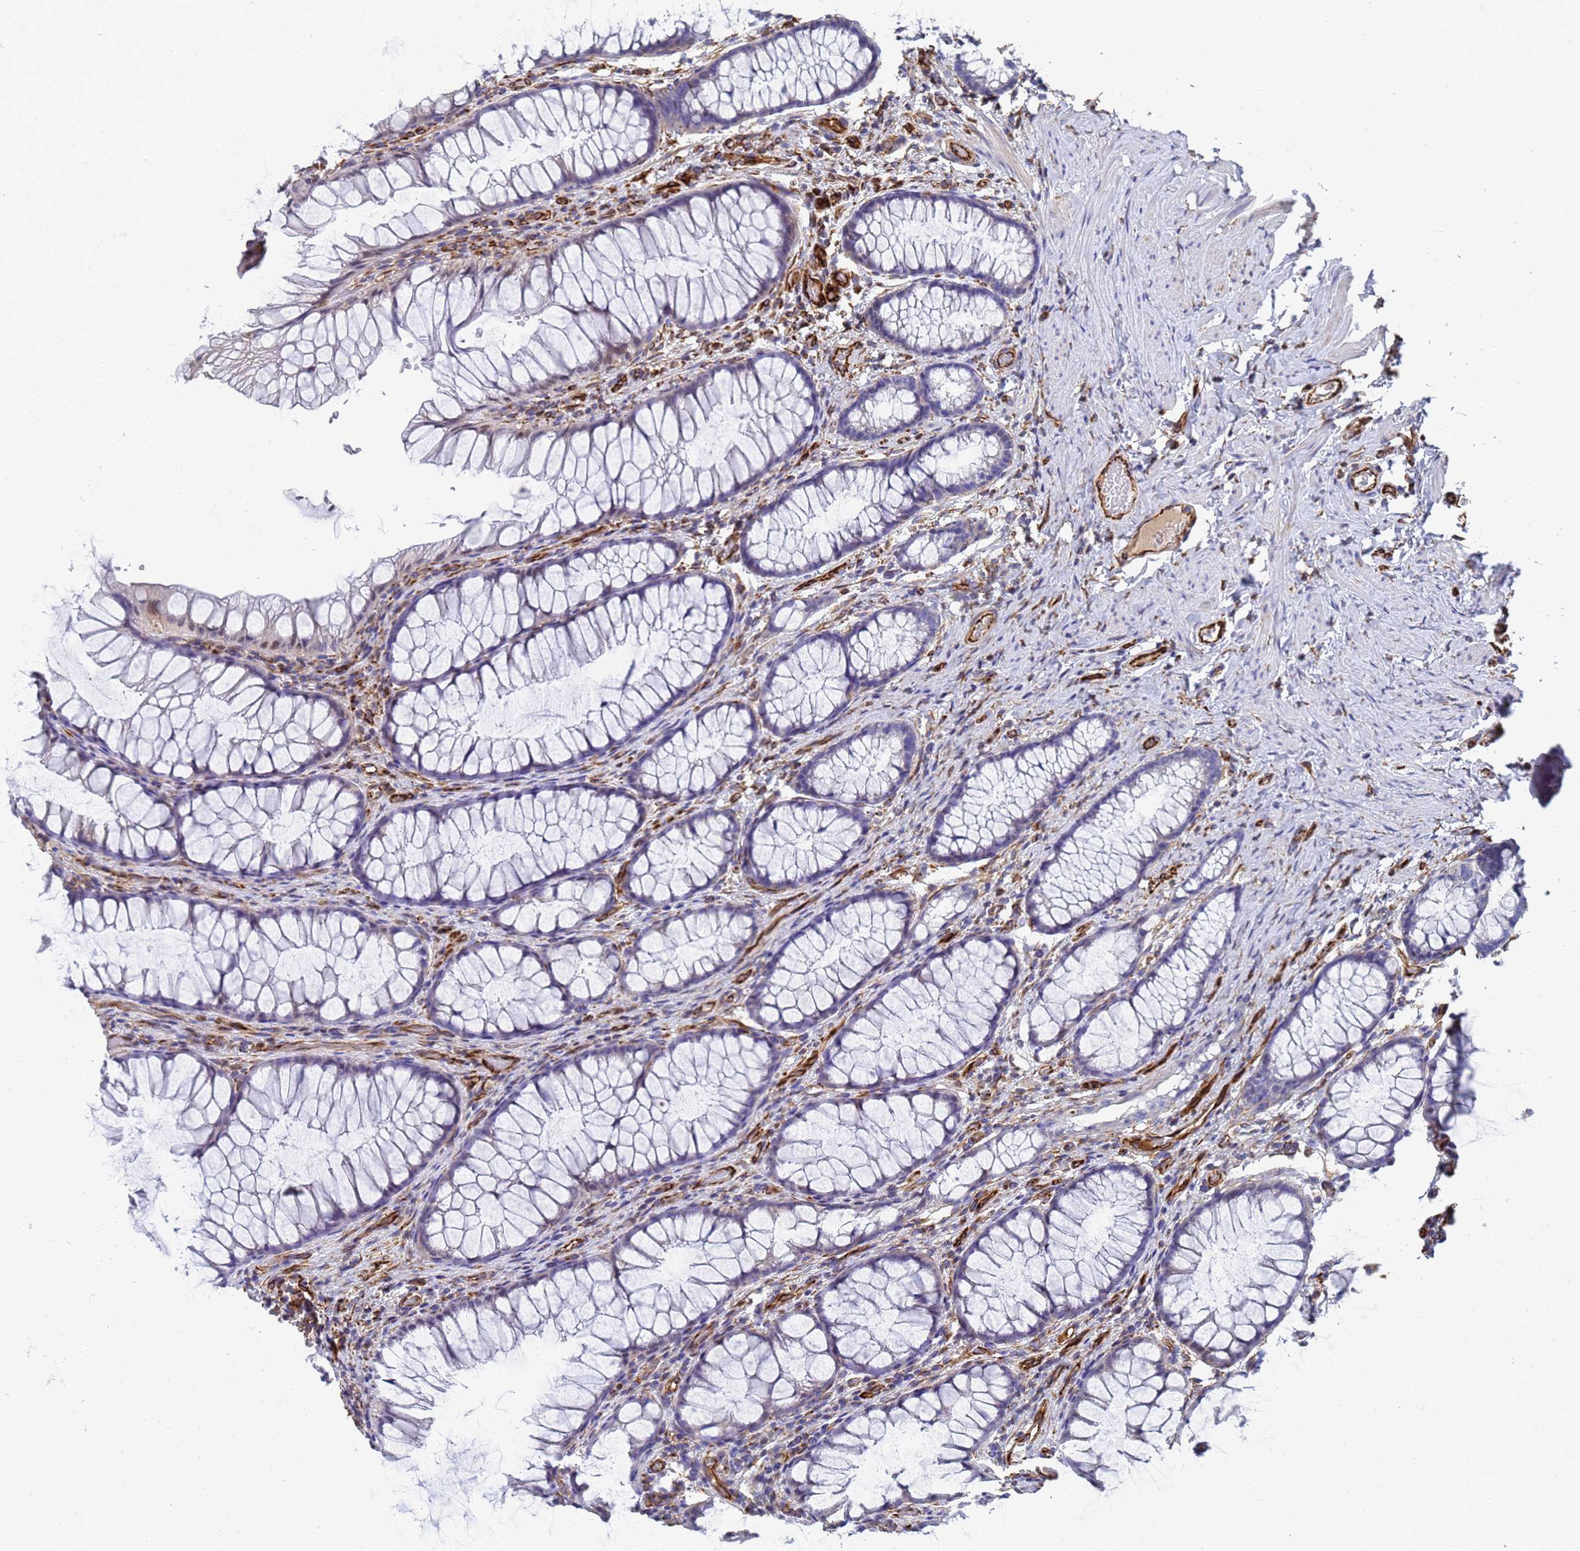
{"staining": {"intensity": "moderate", "quantity": ">75%", "location": "cytoplasmic/membranous"}, "tissue": "colon", "cell_type": "Endothelial cells", "image_type": "normal", "snomed": [{"axis": "morphology", "description": "Normal tissue, NOS"}, {"axis": "topography", "description": "Colon"}], "caption": "Moderate cytoplasmic/membranous expression for a protein is identified in approximately >75% of endothelial cells of benign colon using immunohistochemistry (IHC).", "gene": "SYT13", "patient": {"sex": "female", "age": 62}}